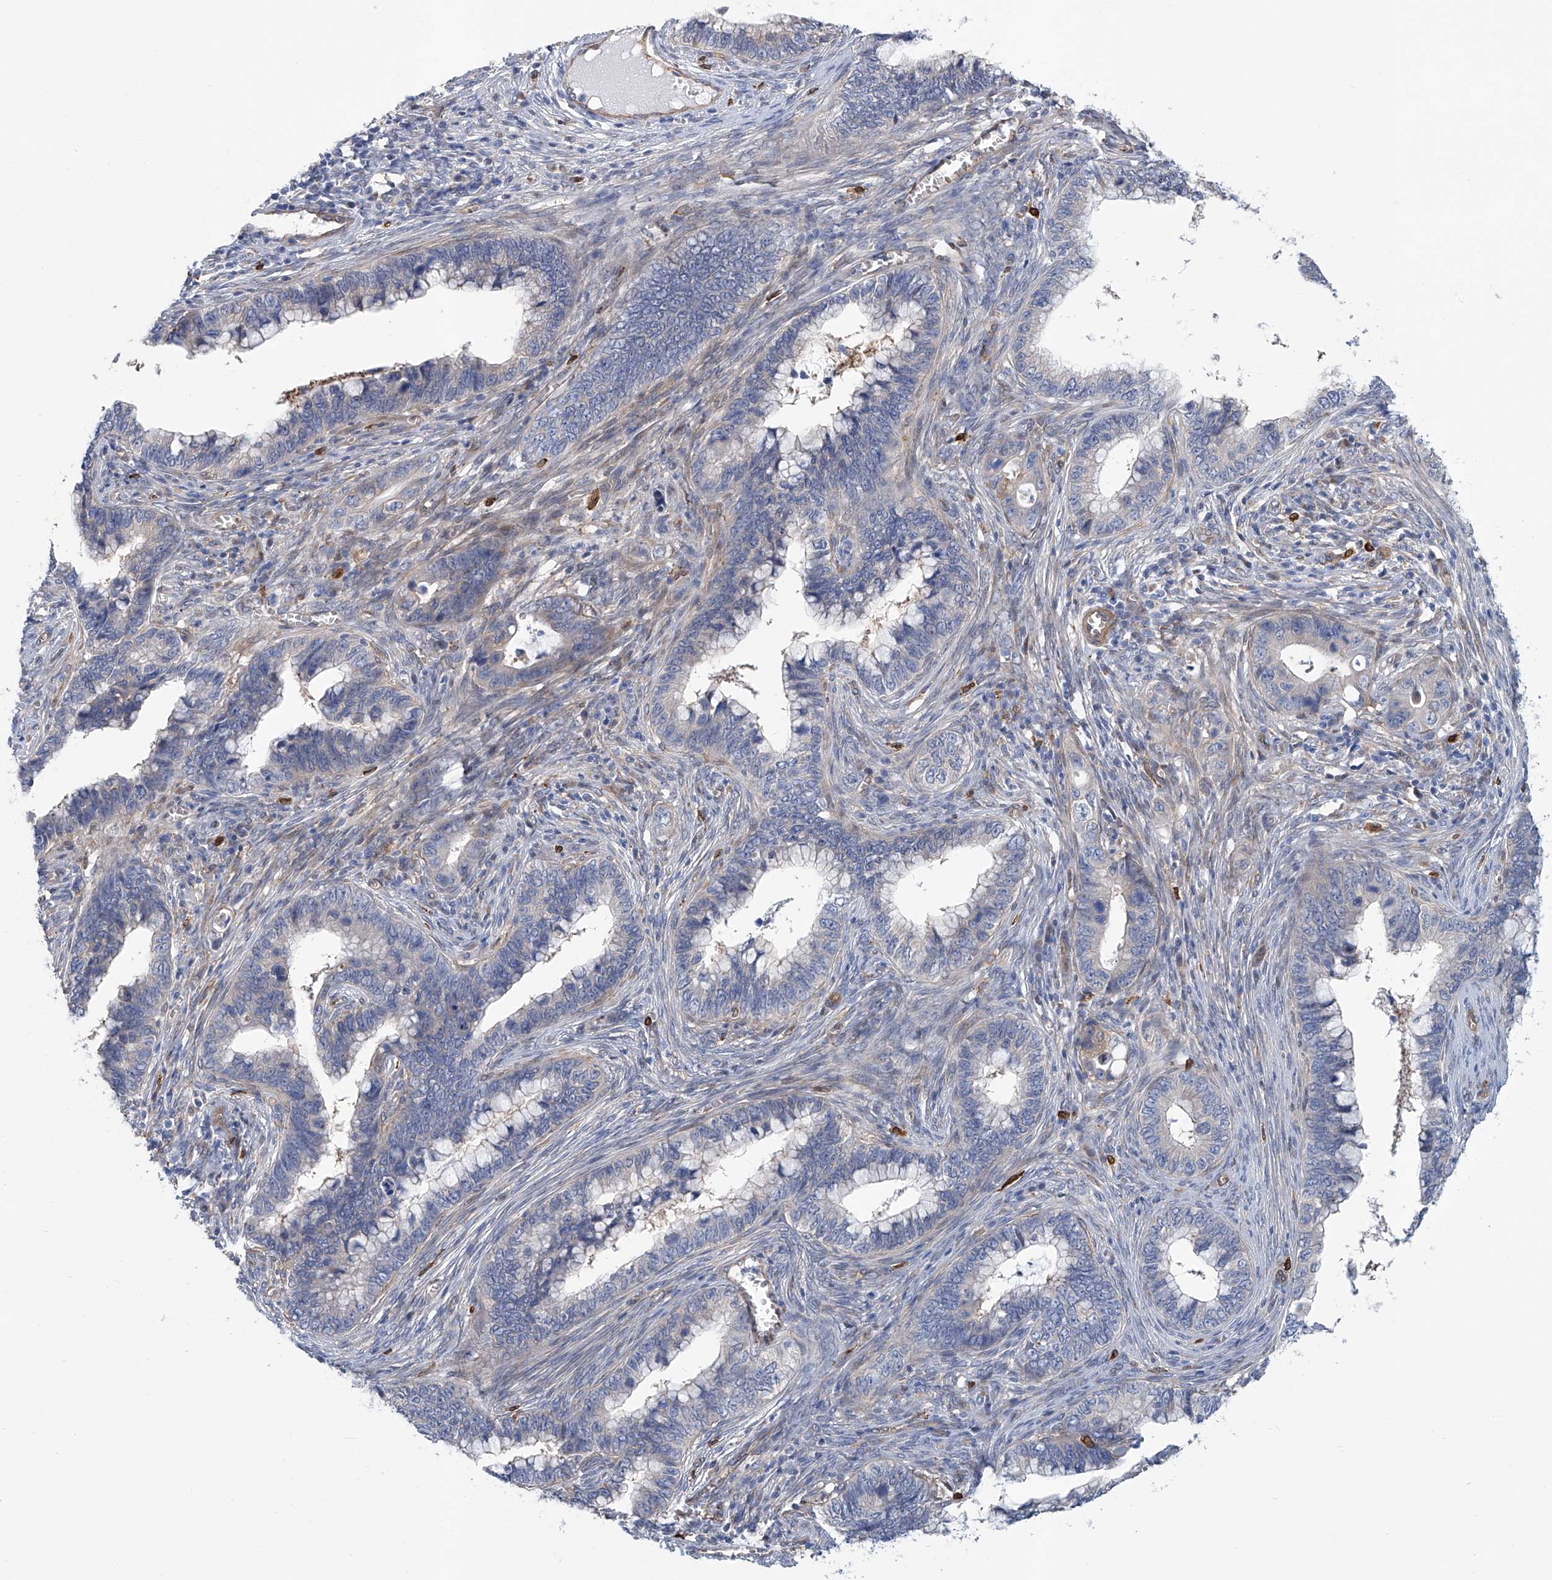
{"staining": {"intensity": "negative", "quantity": "none", "location": "none"}, "tissue": "cervical cancer", "cell_type": "Tumor cells", "image_type": "cancer", "snomed": [{"axis": "morphology", "description": "Adenocarcinoma, NOS"}, {"axis": "topography", "description": "Cervix"}], "caption": "Immunohistochemistry photomicrograph of neoplastic tissue: cervical cancer (adenocarcinoma) stained with DAB (3,3'-diaminobenzidine) demonstrates no significant protein positivity in tumor cells.", "gene": "TNN", "patient": {"sex": "female", "age": 44}}